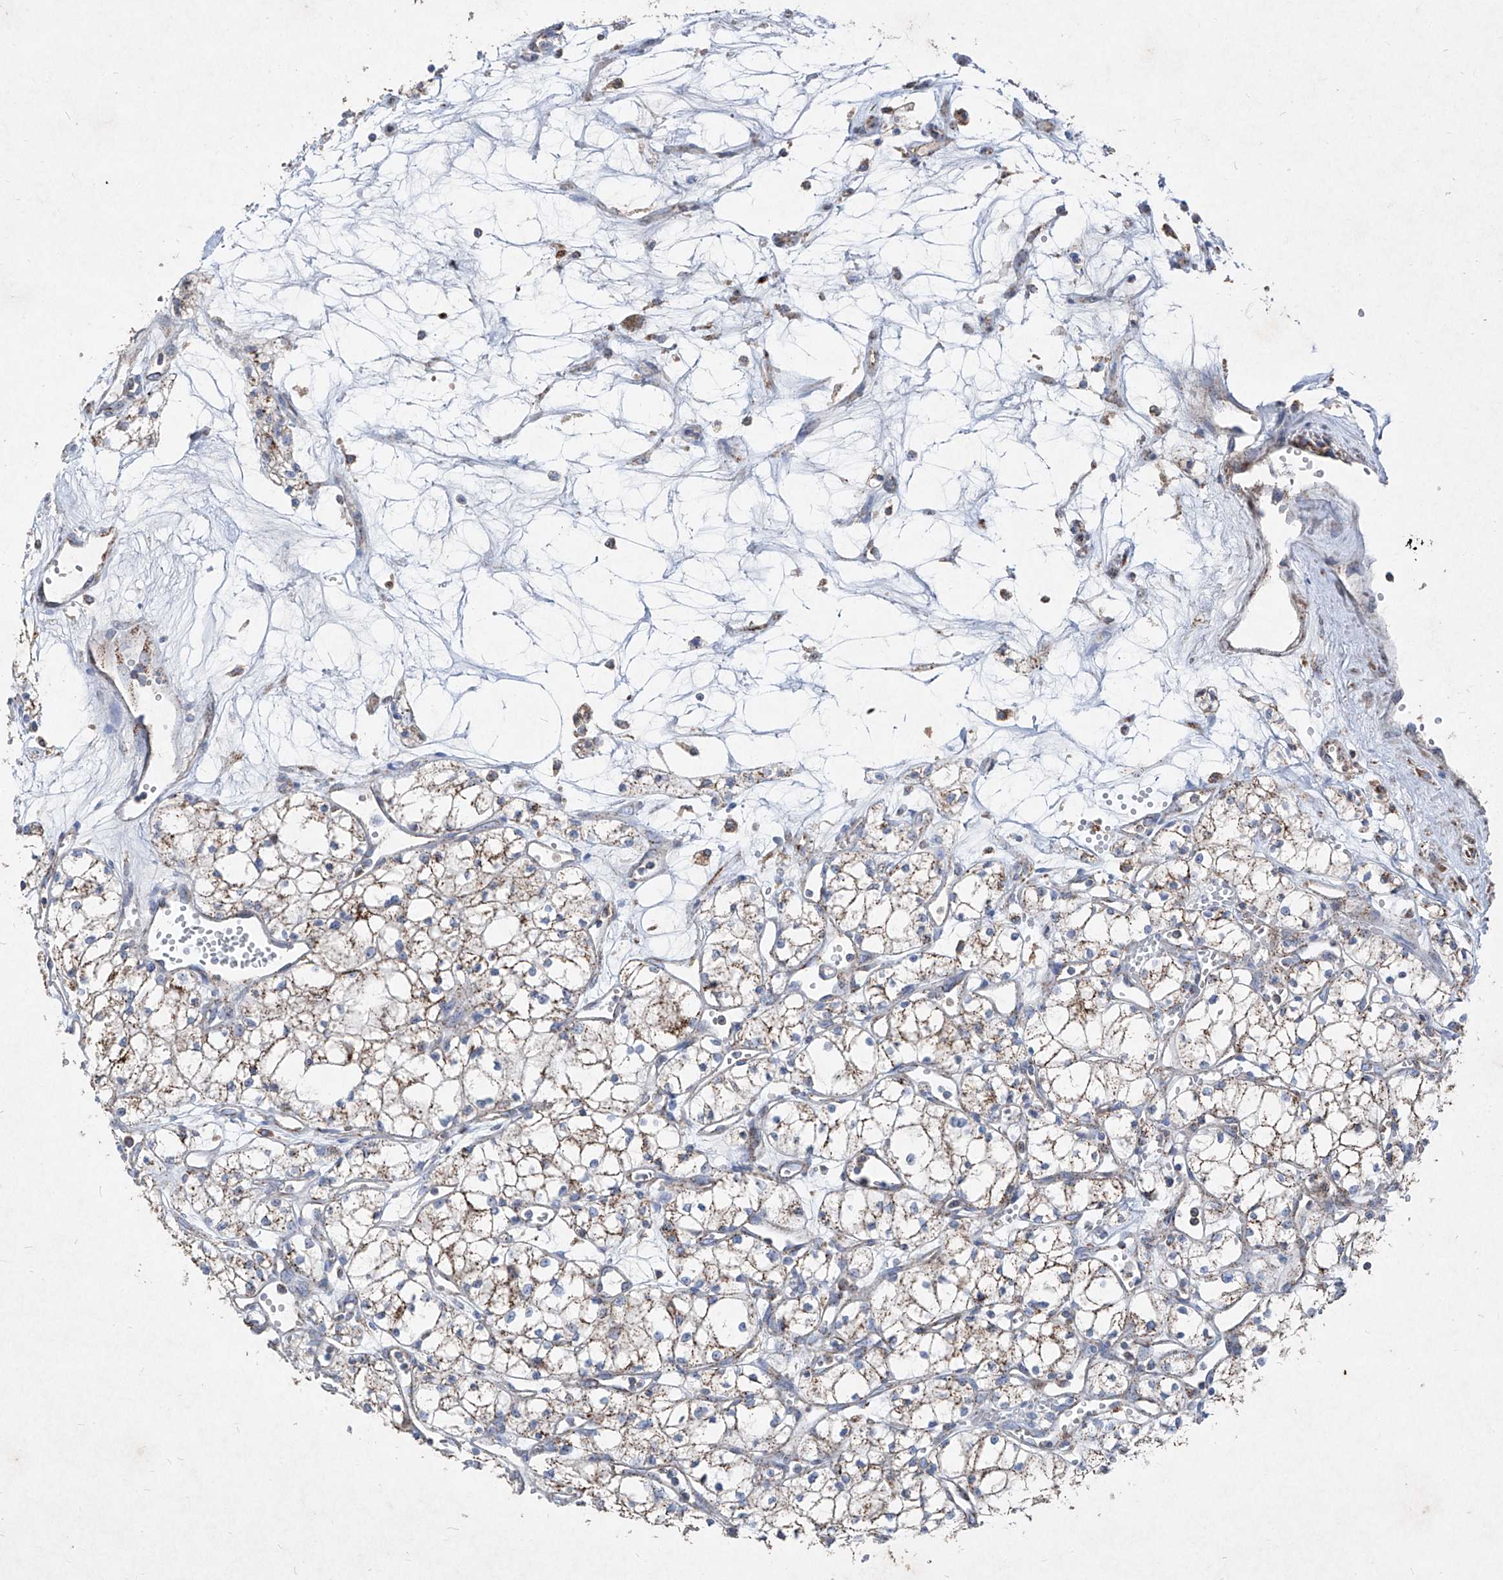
{"staining": {"intensity": "moderate", "quantity": "25%-75%", "location": "cytoplasmic/membranous"}, "tissue": "renal cancer", "cell_type": "Tumor cells", "image_type": "cancer", "snomed": [{"axis": "morphology", "description": "Adenocarcinoma, NOS"}, {"axis": "topography", "description": "Kidney"}], "caption": "Human renal adenocarcinoma stained for a protein (brown) demonstrates moderate cytoplasmic/membranous positive expression in about 25%-75% of tumor cells.", "gene": "ABCD3", "patient": {"sex": "male", "age": 59}}